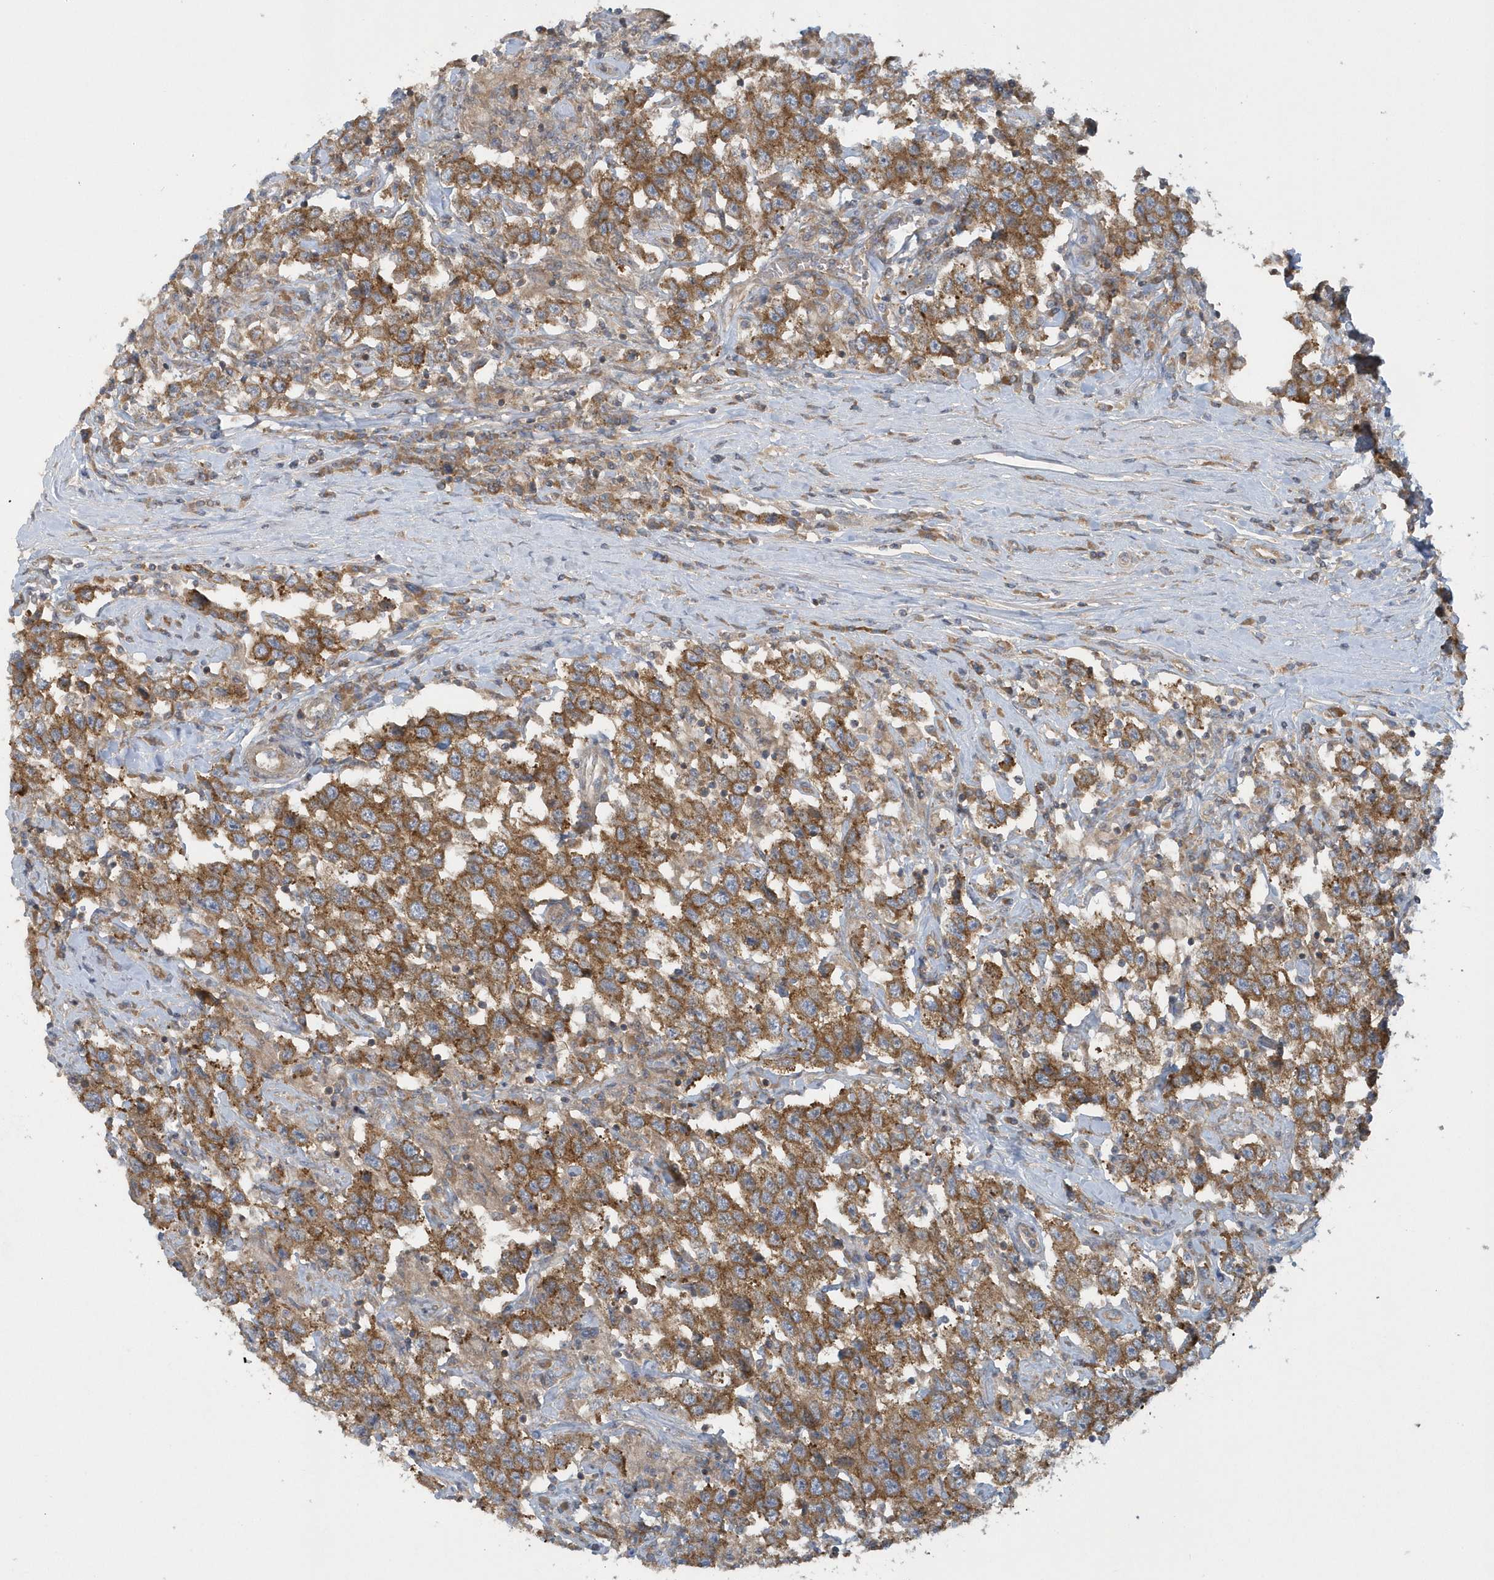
{"staining": {"intensity": "moderate", "quantity": ">75%", "location": "cytoplasmic/membranous"}, "tissue": "testis cancer", "cell_type": "Tumor cells", "image_type": "cancer", "snomed": [{"axis": "morphology", "description": "Seminoma, NOS"}, {"axis": "topography", "description": "Testis"}], "caption": "Moderate cytoplasmic/membranous expression is seen in about >75% of tumor cells in seminoma (testis). The staining is performed using DAB (3,3'-diaminobenzidine) brown chromogen to label protein expression. The nuclei are counter-stained blue using hematoxylin.", "gene": "CNOT10", "patient": {"sex": "male", "age": 41}}